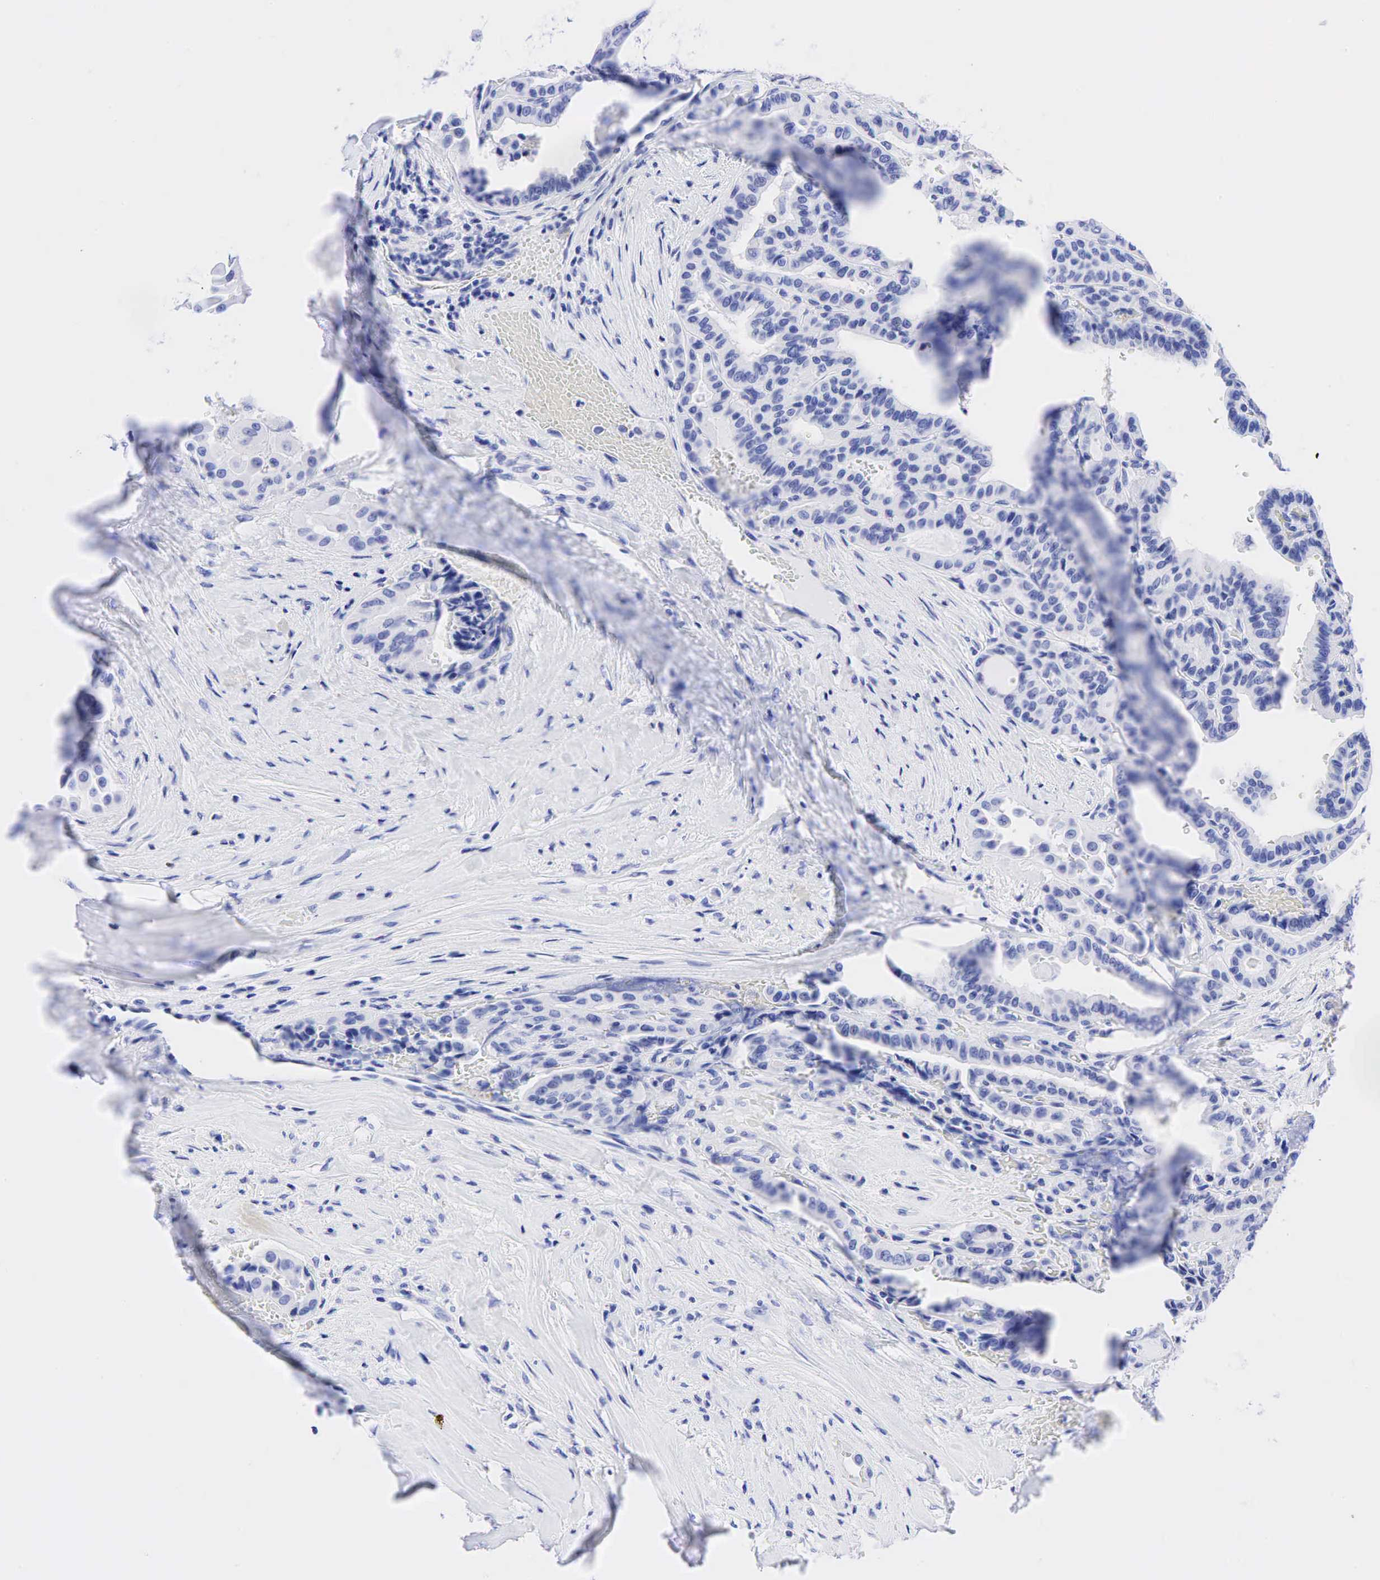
{"staining": {"intensity": "negative", "quantity": "none", "location": "none"}, "tissue": "thyroid cancer", "cell_type": "Tumor cells", "image_type": "cancer", "snomed": [{"axis": "morphology", "description": "Papillary adenocarcinoma, NOS"}, {"axis": "topography", "description": "Thyroid gland"}], "caption": "Human thyroid cancer (papillary adenocarcinoma) stained for a protein using immunohistochemistry (IHC) reveals no expression in tumor cells.", "gene": "CEACAM5", "patient": {"sex": "male", "age": 87}}